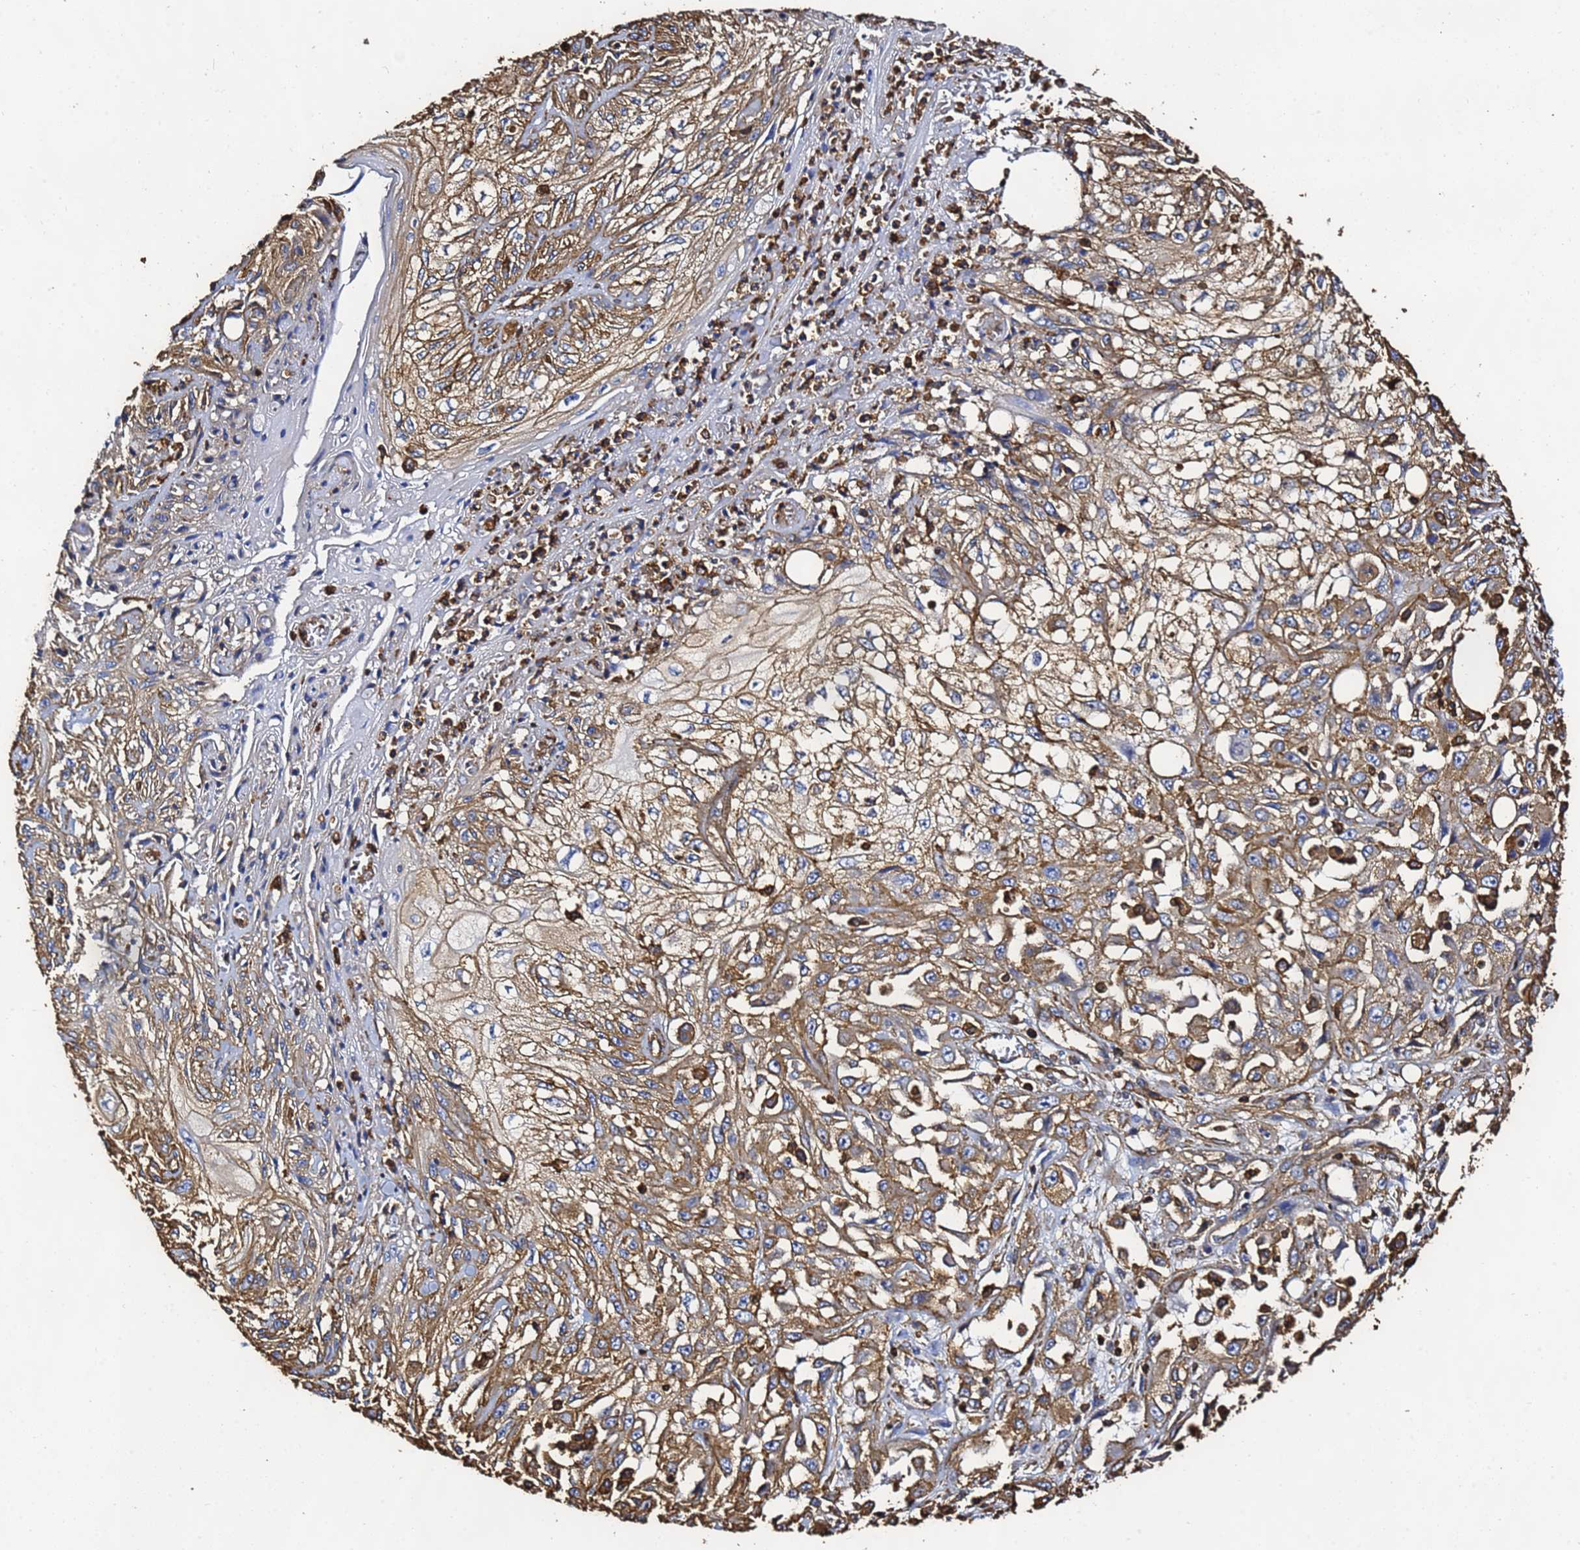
{"staining": {"intensity": "moderate", "quantity": ">75%", "location": "cytoplasmic/membranous"}, "tissue": "skin cancer", "cell_type": "Tumor cells", "image_type": "cancer", "snomed": [{"axis": "morphology", "description": "Squamous cell carcinoma, NOS"}, {"axis": "morphology", "description": "Squamous cell carcinoma, metastatic, NOS"}, {"axis": "topography", "description": "Skin"}, {"axis": "topography", "description": "Lymph node"}], "caption": "There is medium levels of moderate cytoplasmic/membranous staining in tumor cells of skin metastatic squamous cell carcinoma, as demonstrated by immunohistochemical staining (brown color).", "gene": "ACTB", "patient": {"sex": "male", "age": 75}}